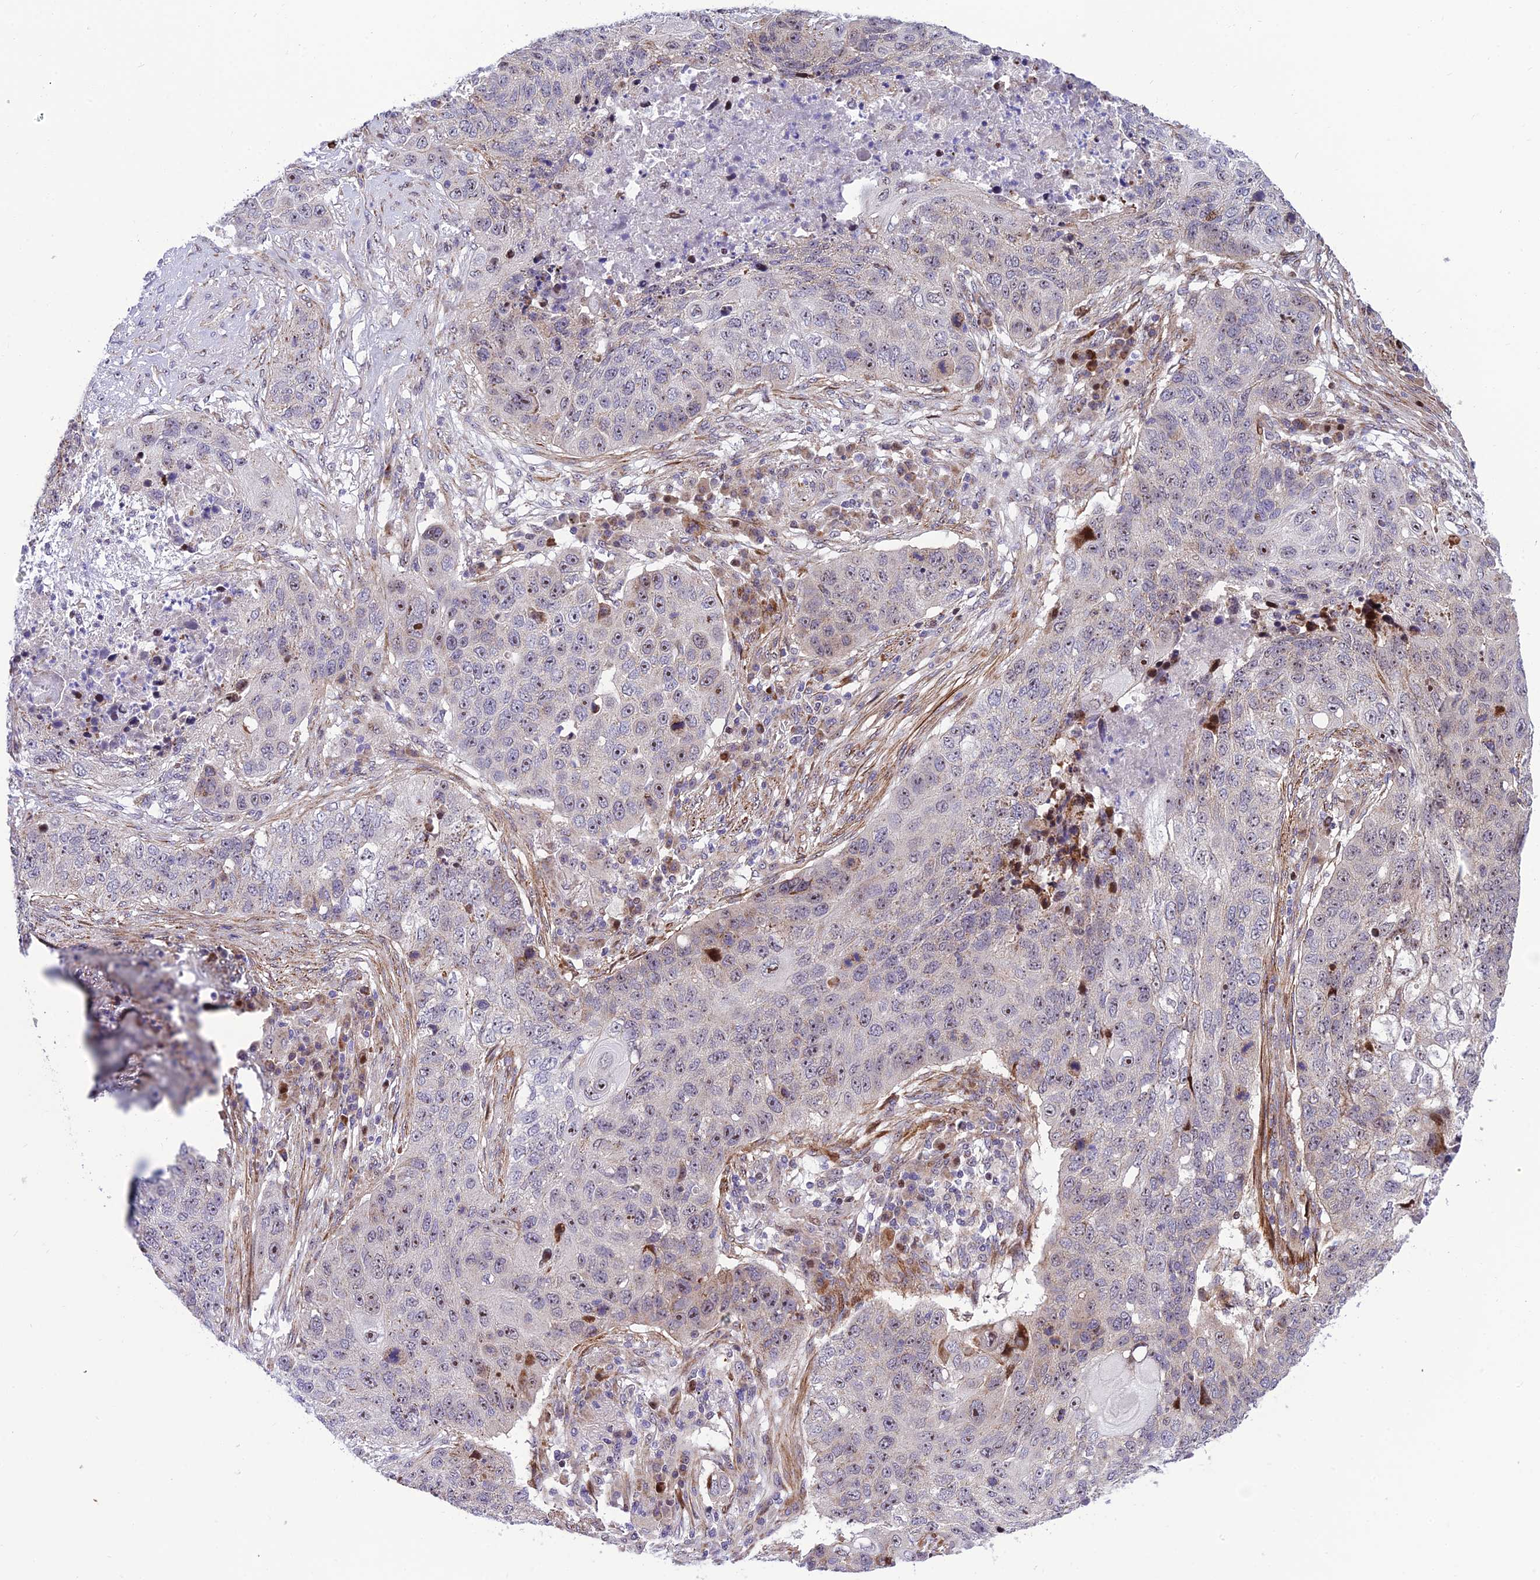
{"staining": {"intensity": "moderate", "quantity": "<25%", "location": "cytoplasmic/membranous,nuclear"}, "tissue": "lung cancer", "cell_type": "Tumor cells", "image_type": "cancer", "snomed": [{"axis": "morphology", "description": "Squamous cell carcinoma, NOS"}, {"axis": "topography", "description": "Lung"}], "caption": "This histopathology image demonstrates lung cancer stained with IHC to label a protein in brown. The cytoplasmic/membranous and nuclear of tumor cells show moderate positivity for the protein. Nuclei are counter-stained blue.", "gene": "KBTBD7", "patient": {"sex": "female", "age": 63}}